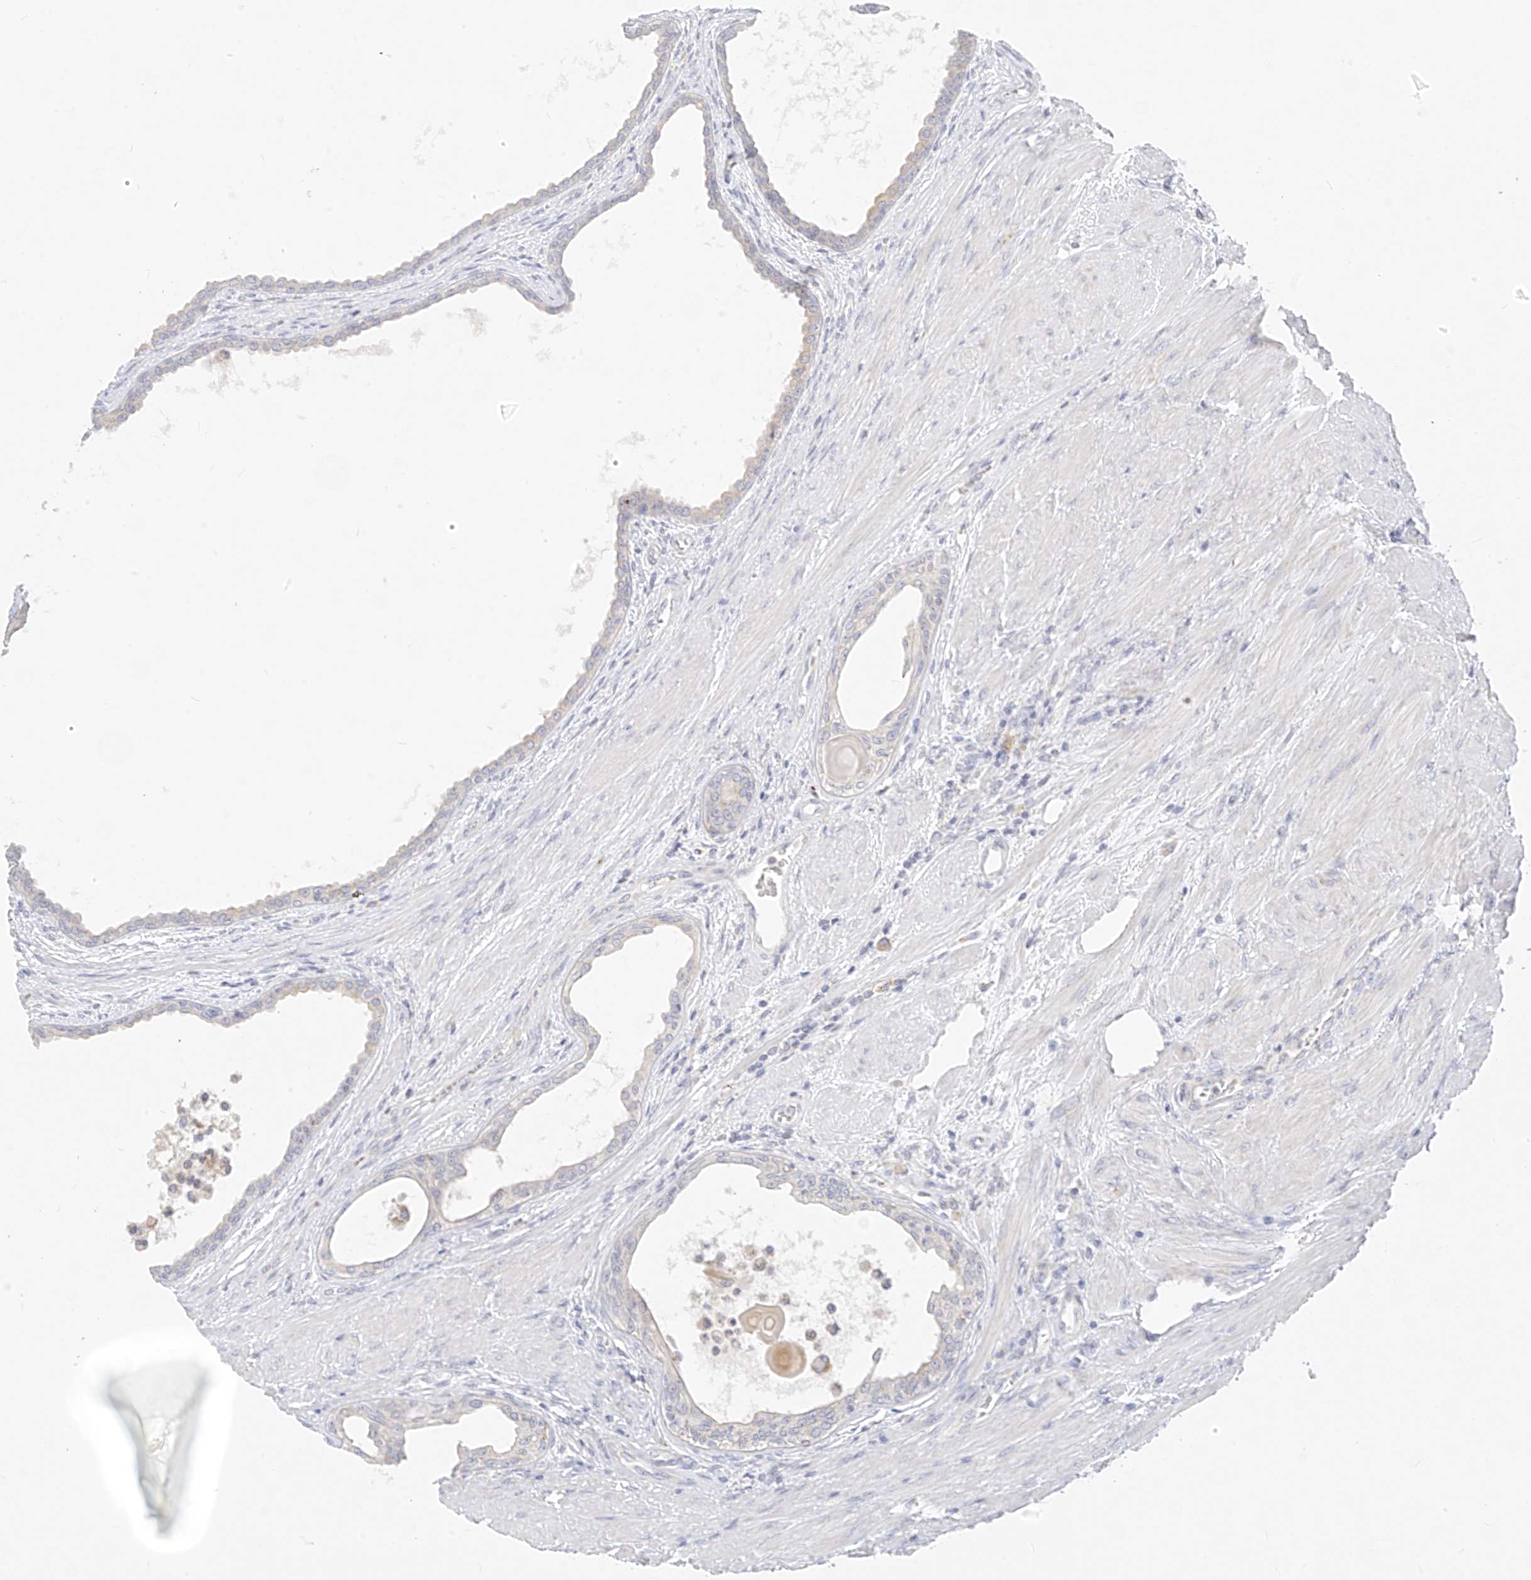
{"staining": {"intensity": "weak", "quantity": "<25%", "location": "cytoplasmic/membranous"}, "tissue": "prostate cancer", "cell_type": "Tumor cells", "image_type": "cancer", "snomed": [{"axis": "morphology", "description": "Normal tissue, NOS"}, {"axis": "morphology", "description": "Adenocarcinoma, Low grade"}, {"axis": "topography", "description": "Prostate"}, {"axis": "topography", "description": "Peripheral nerve tissue"}], "caption": "A photomicrograph of human prostate cancer is negative for staining in tumor cells.", "gene": "ZNF404", "patient": {"sex": "male", "age": 71}}